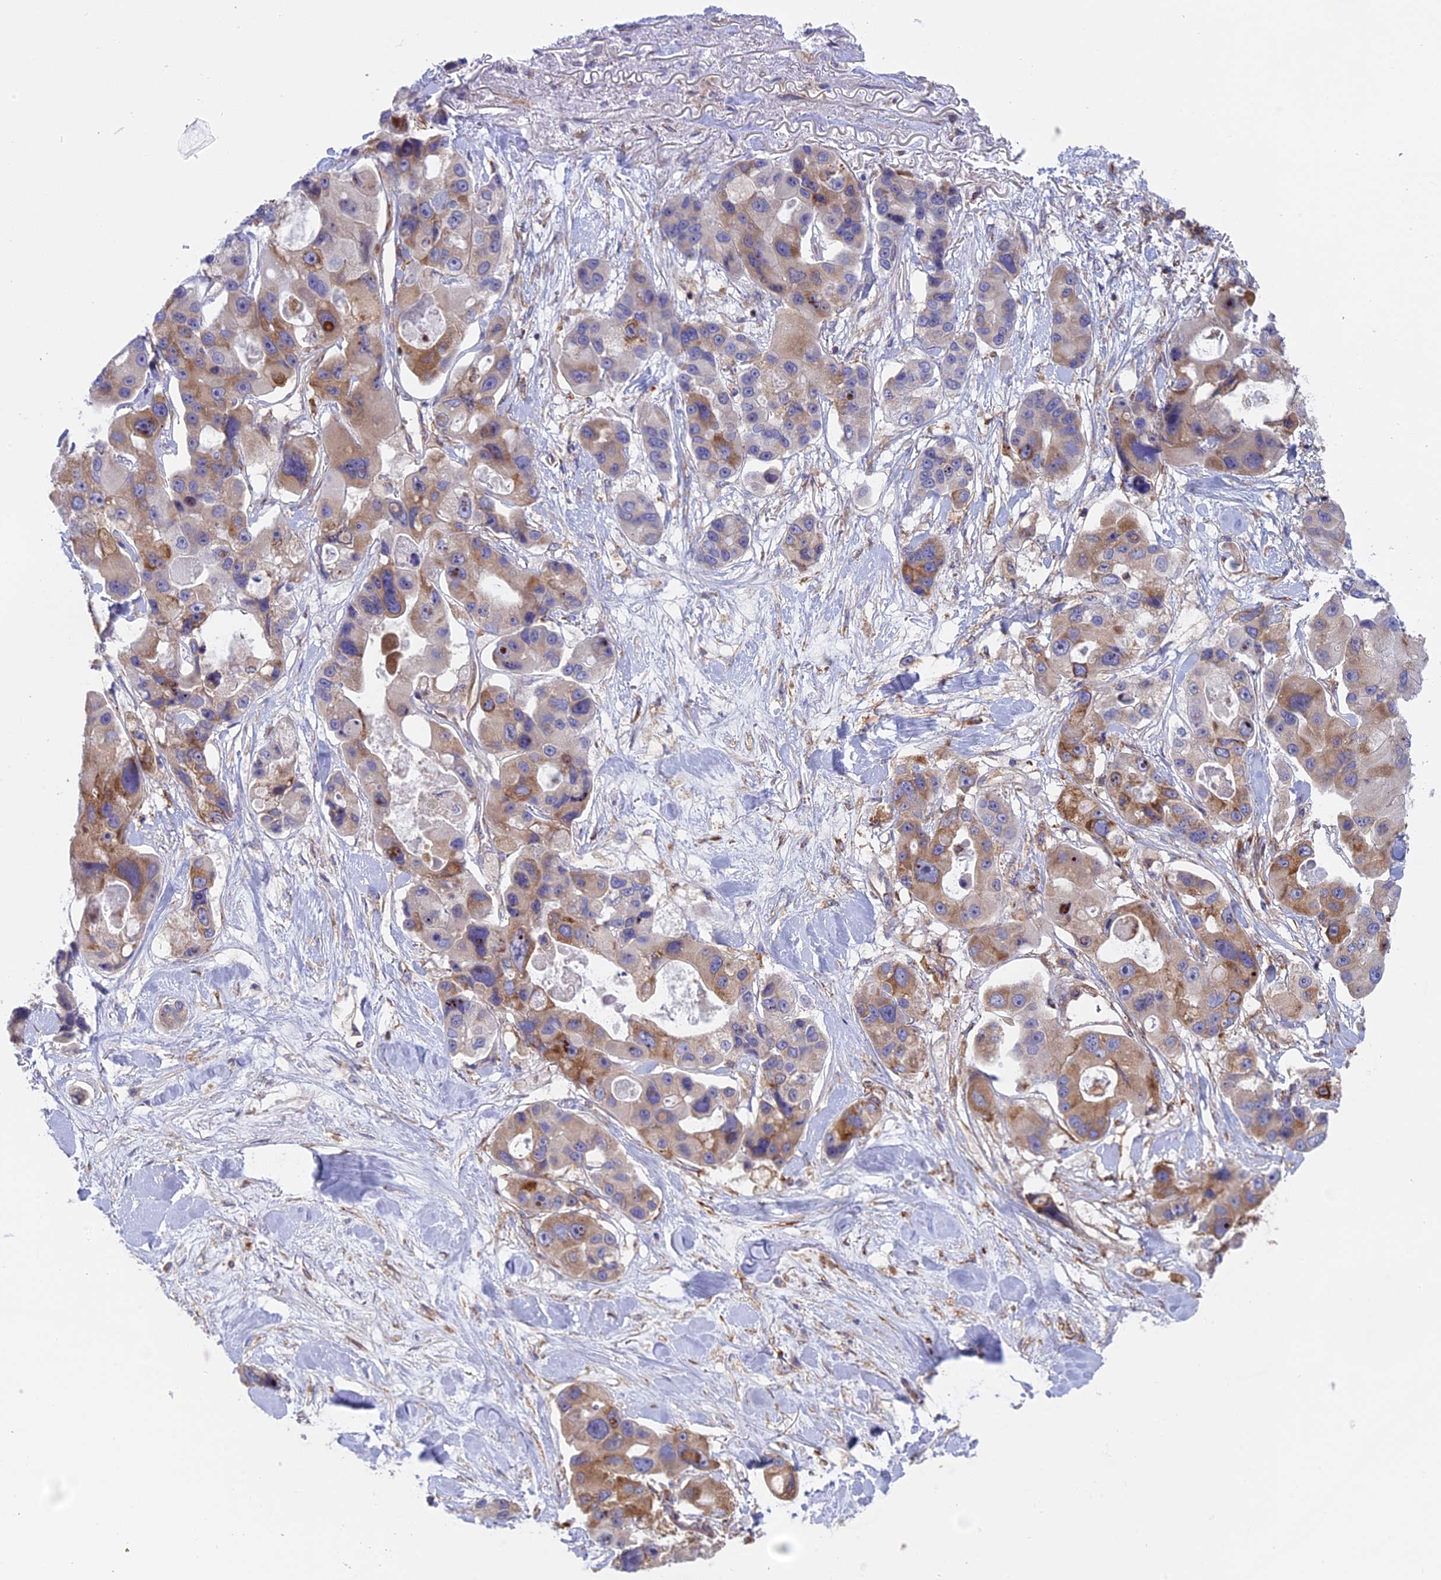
{"staining": {"intensity": "moderate", "quantity": "25%-75%", "location": "cytoplasmic/membranous"}, "tissue": "lung cancer", "cell_type": "Tumor cells", "image_type": "cancer", "snomed": [{"axis": "morphology", "description": "Adenocarcinoma, NOS"}, {"axis": "topography", "description": "Lung"}], "caption": "Protein staining displays moderate cytoplasmic/membranous staining in approximately 25%-75% of tumor cells in lung cancer.", "gene": "GMIP", "patient": {"sex": "female", "age": 54}}